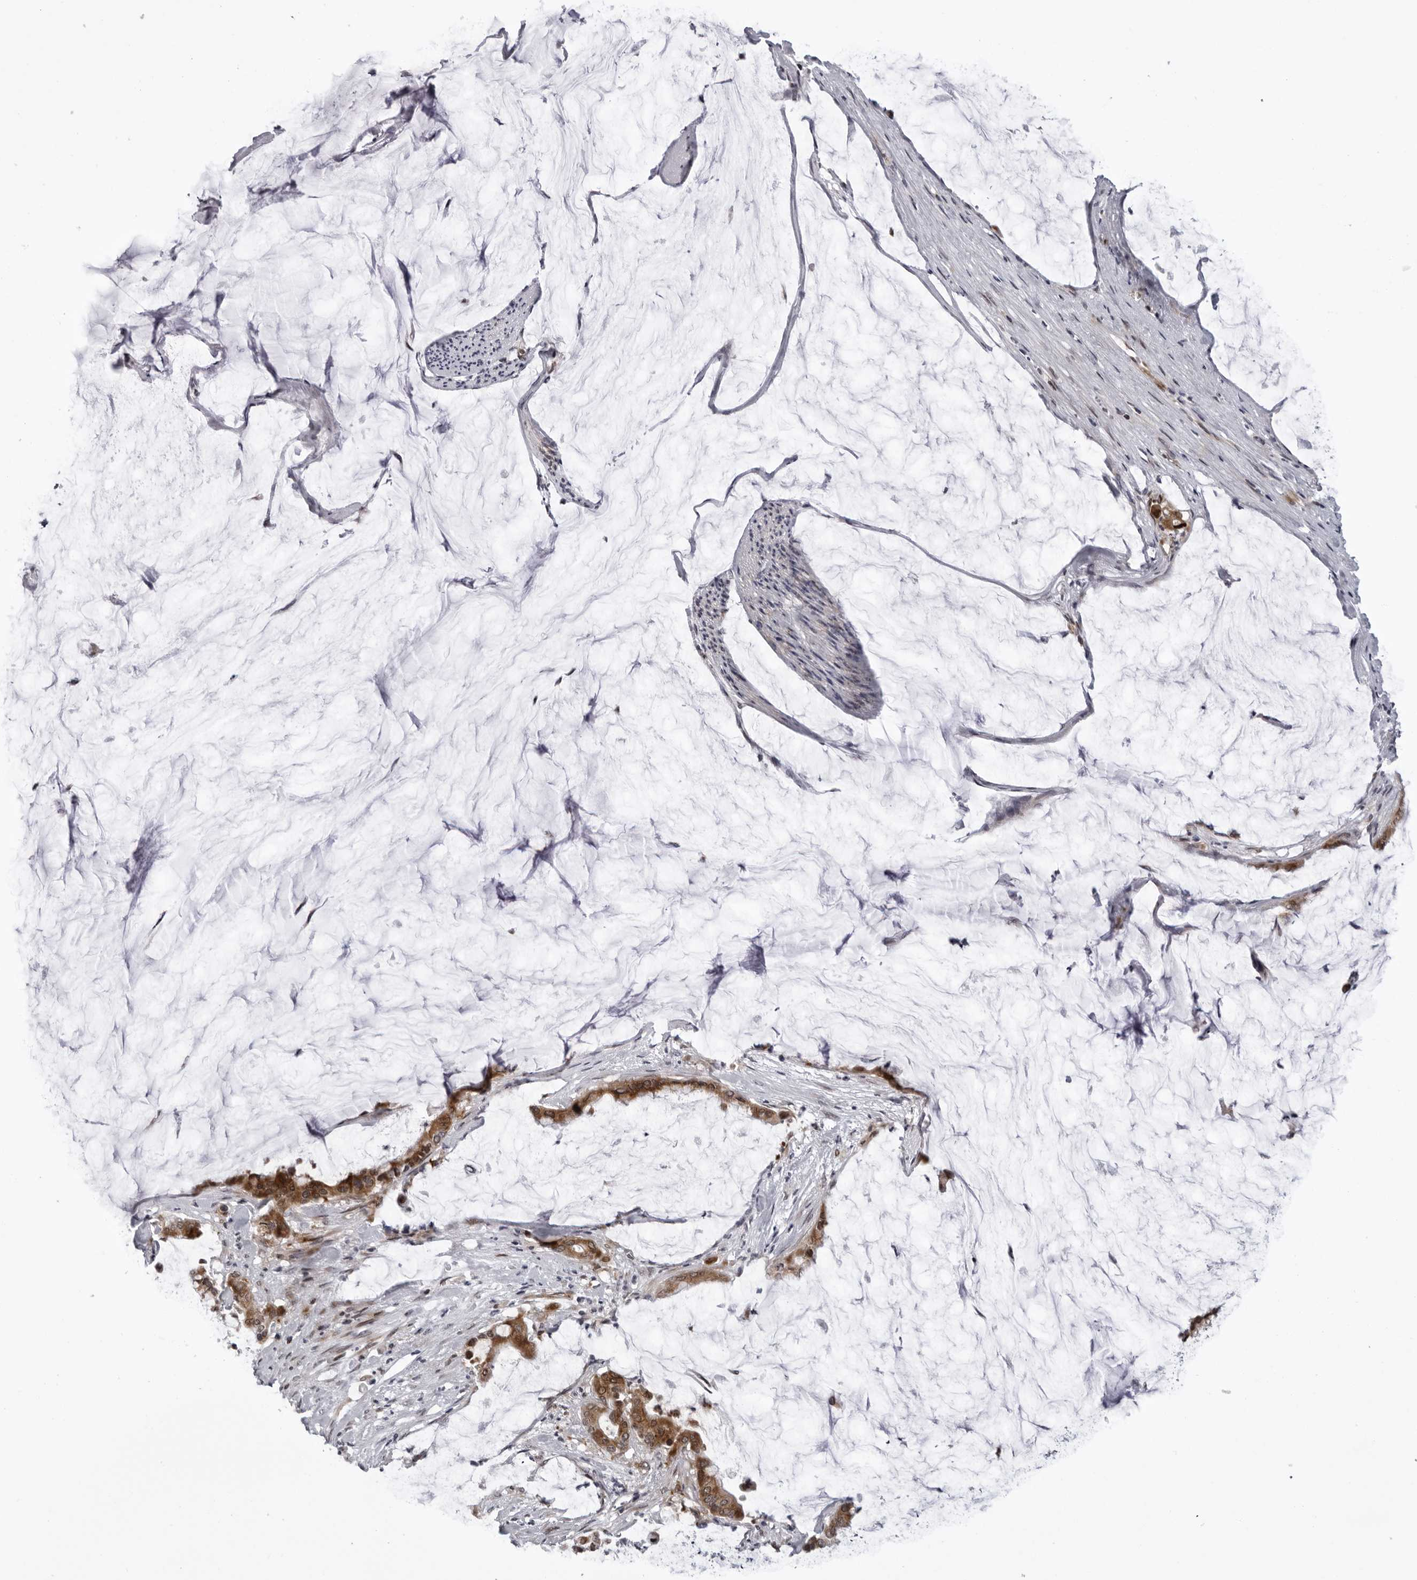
{"staining": {"intensity": "moderate", "quantity": ">75%", "location": "cytoplasmic/membranous"}, "tissue": "pancreatic cancer", "cell_type": "Tumor cells", "image_type": "cancer", "snomed": [{"axis": "morphology", "description": "Adenocarcinoma, NOS"}, {"axis": "topography", "description": "Pancreas"}], "caption": "Protein positivity by immunohistochemistry (IHC) reveals moderate cytoplasmic/membranous staining in about >75% of tumor cells in pancreatic adenocarcinoma.", "gene": "GCSAML", "patient": {"sex": "male", "age": 41}}